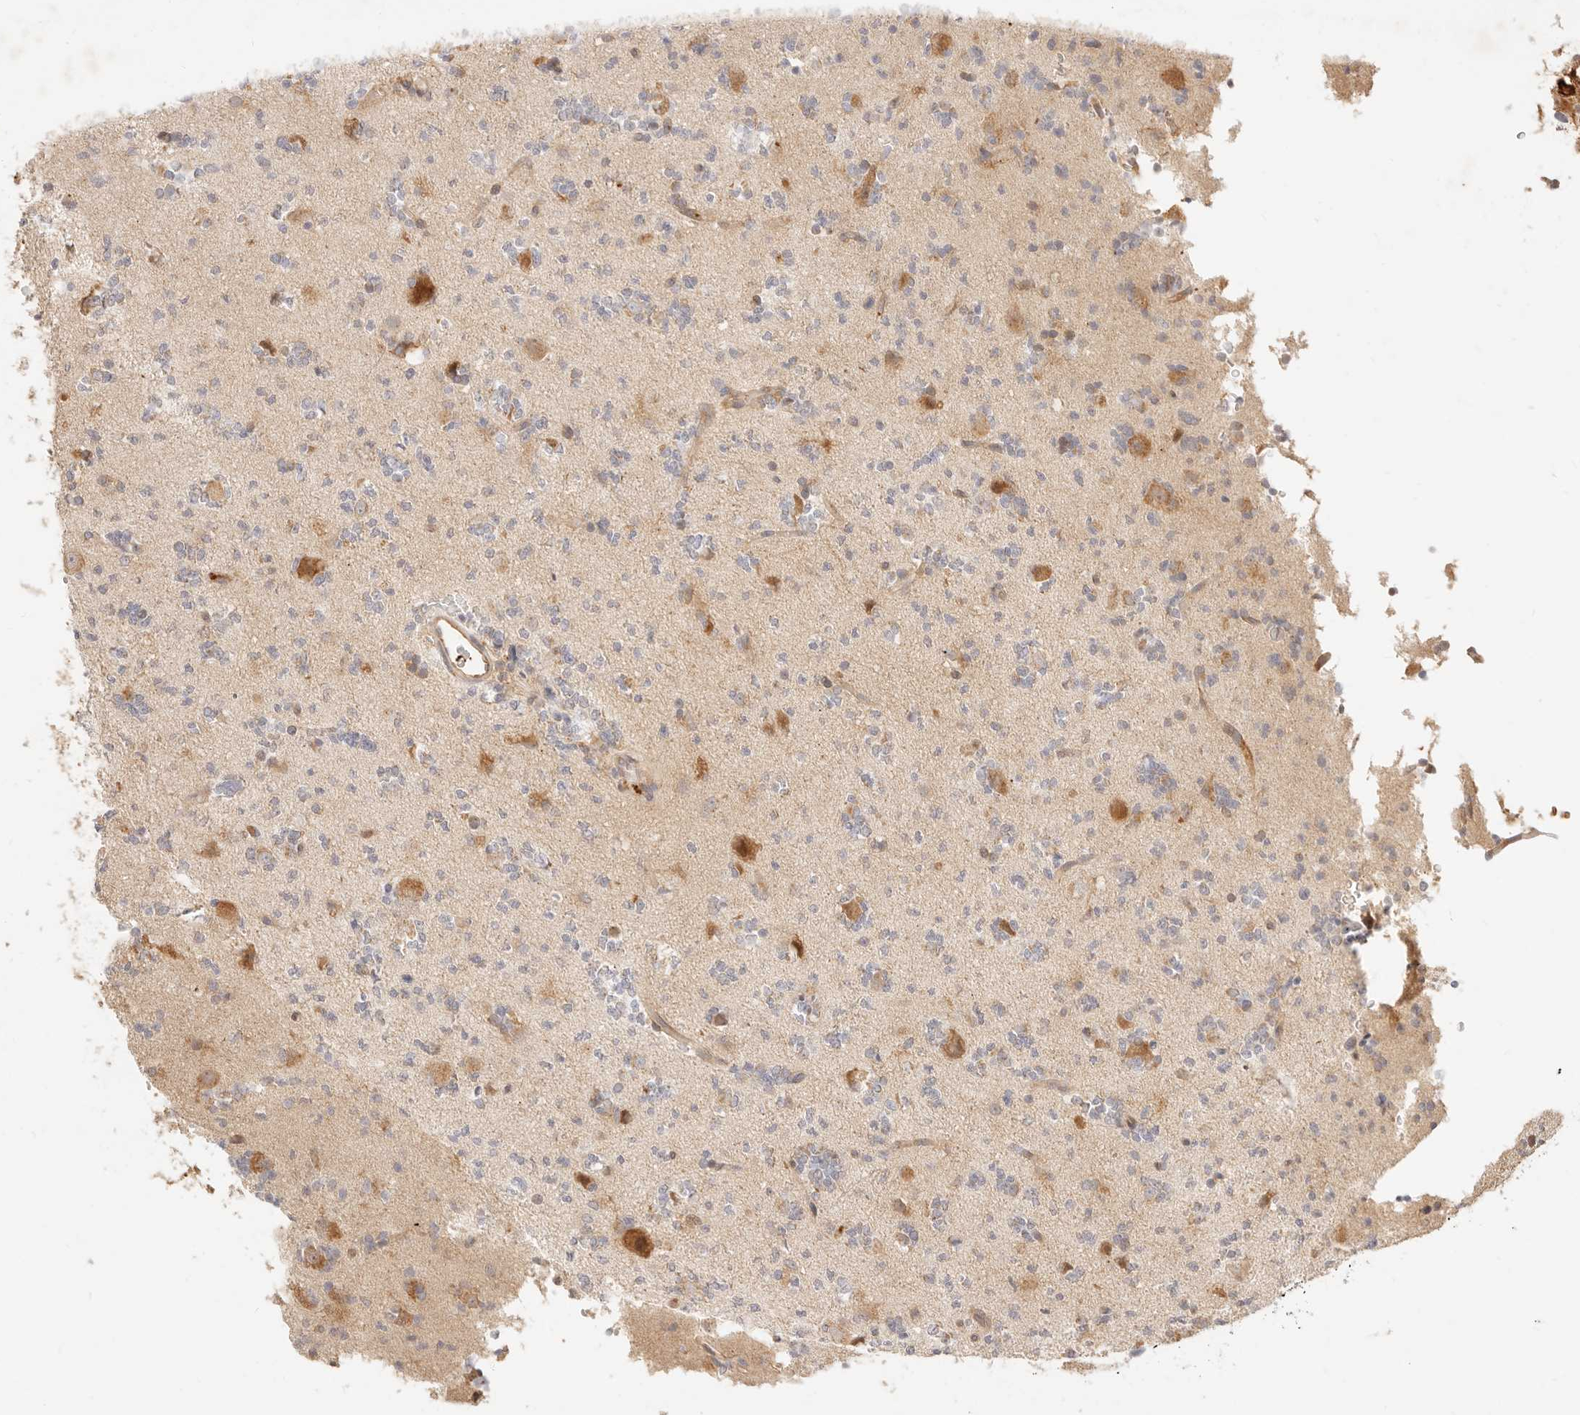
{"staining": {"intensity": "negative", "quantity": "none", "location": "none"}, "tissue": "glioma", "cell_type": "Tumor cells", "image_type": "cancer", "snomed": [{"axis": "morphology", "description": "Glioma, malignant, High grade"}, {"axis": "topography", "description": "Brain"}], "caption": "High magnification brightfield microscopy of glioma stained with DAB (brown) and counterstained with hematoxylin (blue): tumor cells show no significant expression.", "gene": "UBXN10", "patient": {"sex": "female", "age": 62}}